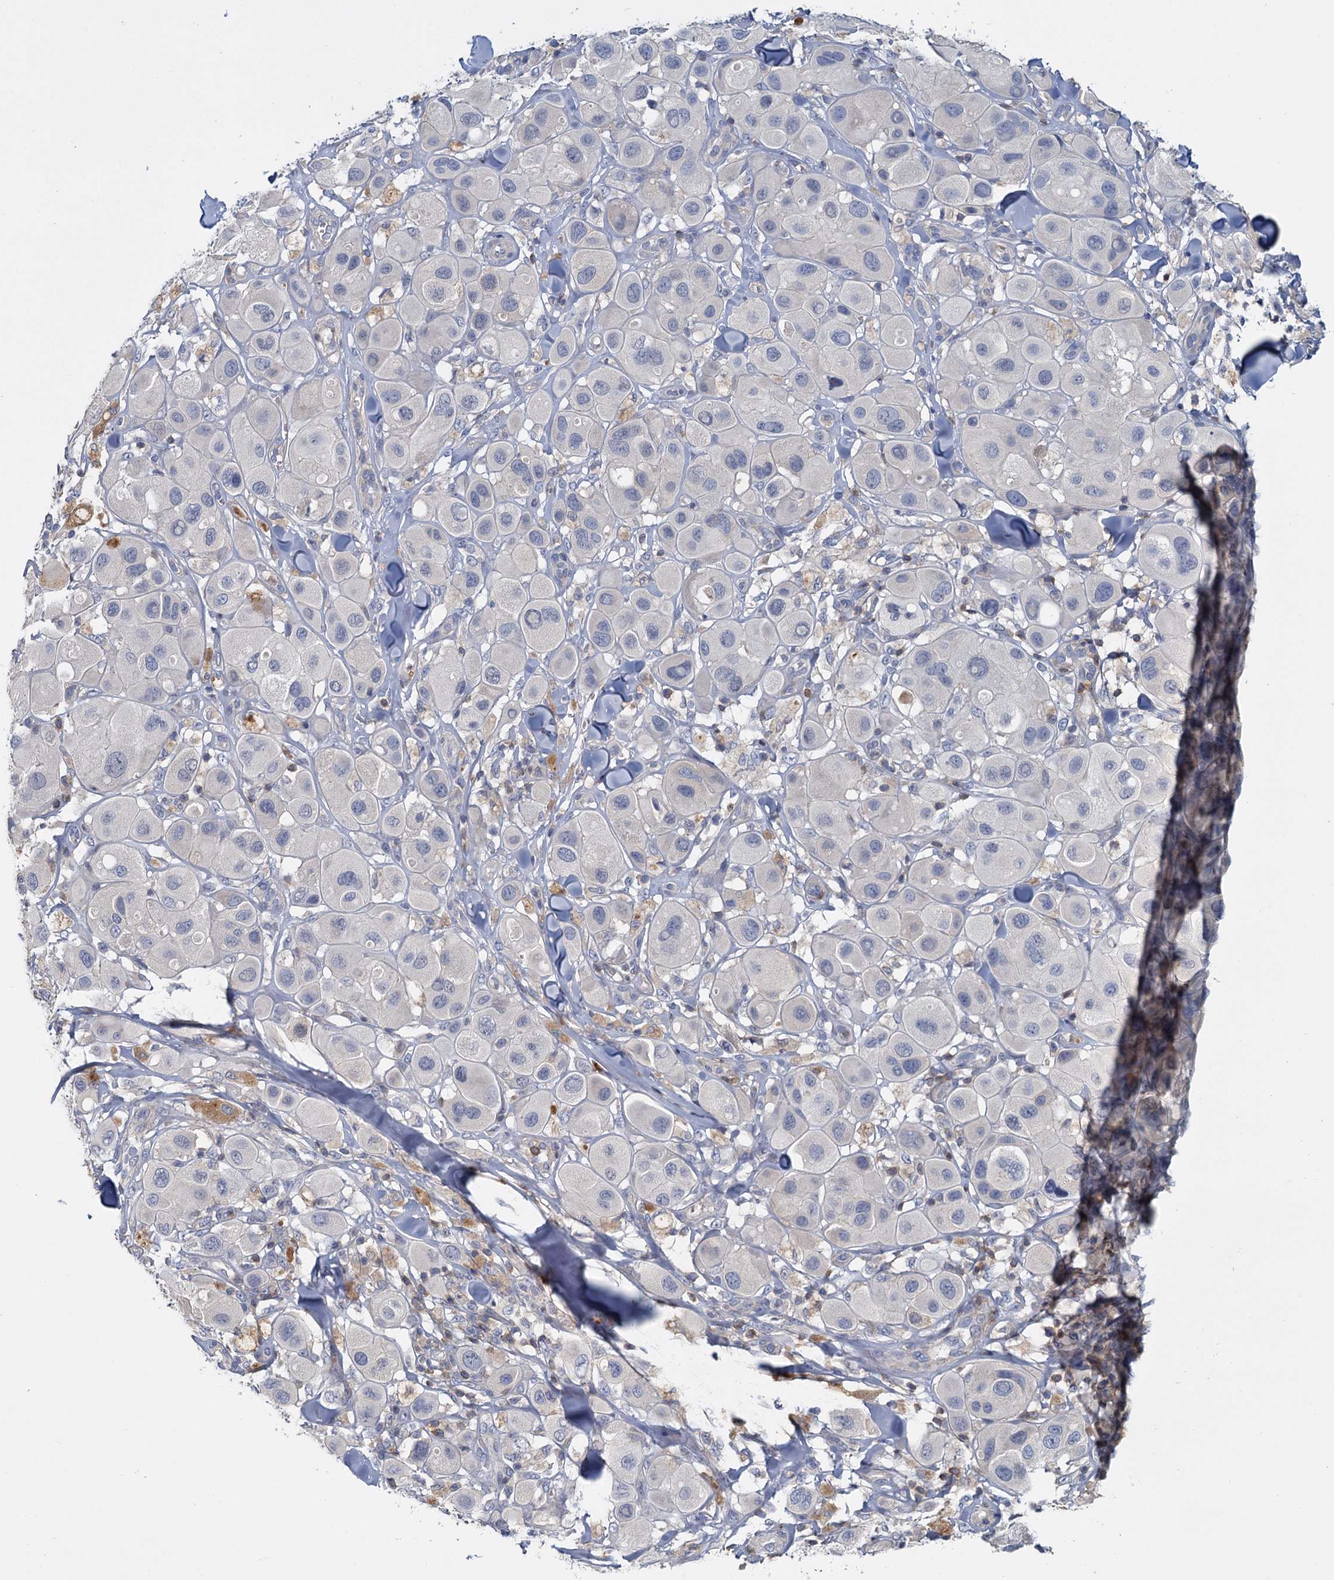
{"staining": {"intensity": "negative", "quantity": "none", "location": "none"}, "tissue": "melanoma", "cell_type": "Tumor cells", "image_type": "cancer", "snomed": [{"axis": "morphology", "description": "Malignant melanoma, Metastatic site"}, {"axis": "topography", "description": "Skin"}], "caption": "Micrograph shows no protein expression in tumor cells of malignant melanoma (metastatic site) tissue.", "gene": "ACSM3", "patient": {"sex": "male", "age": 41}}